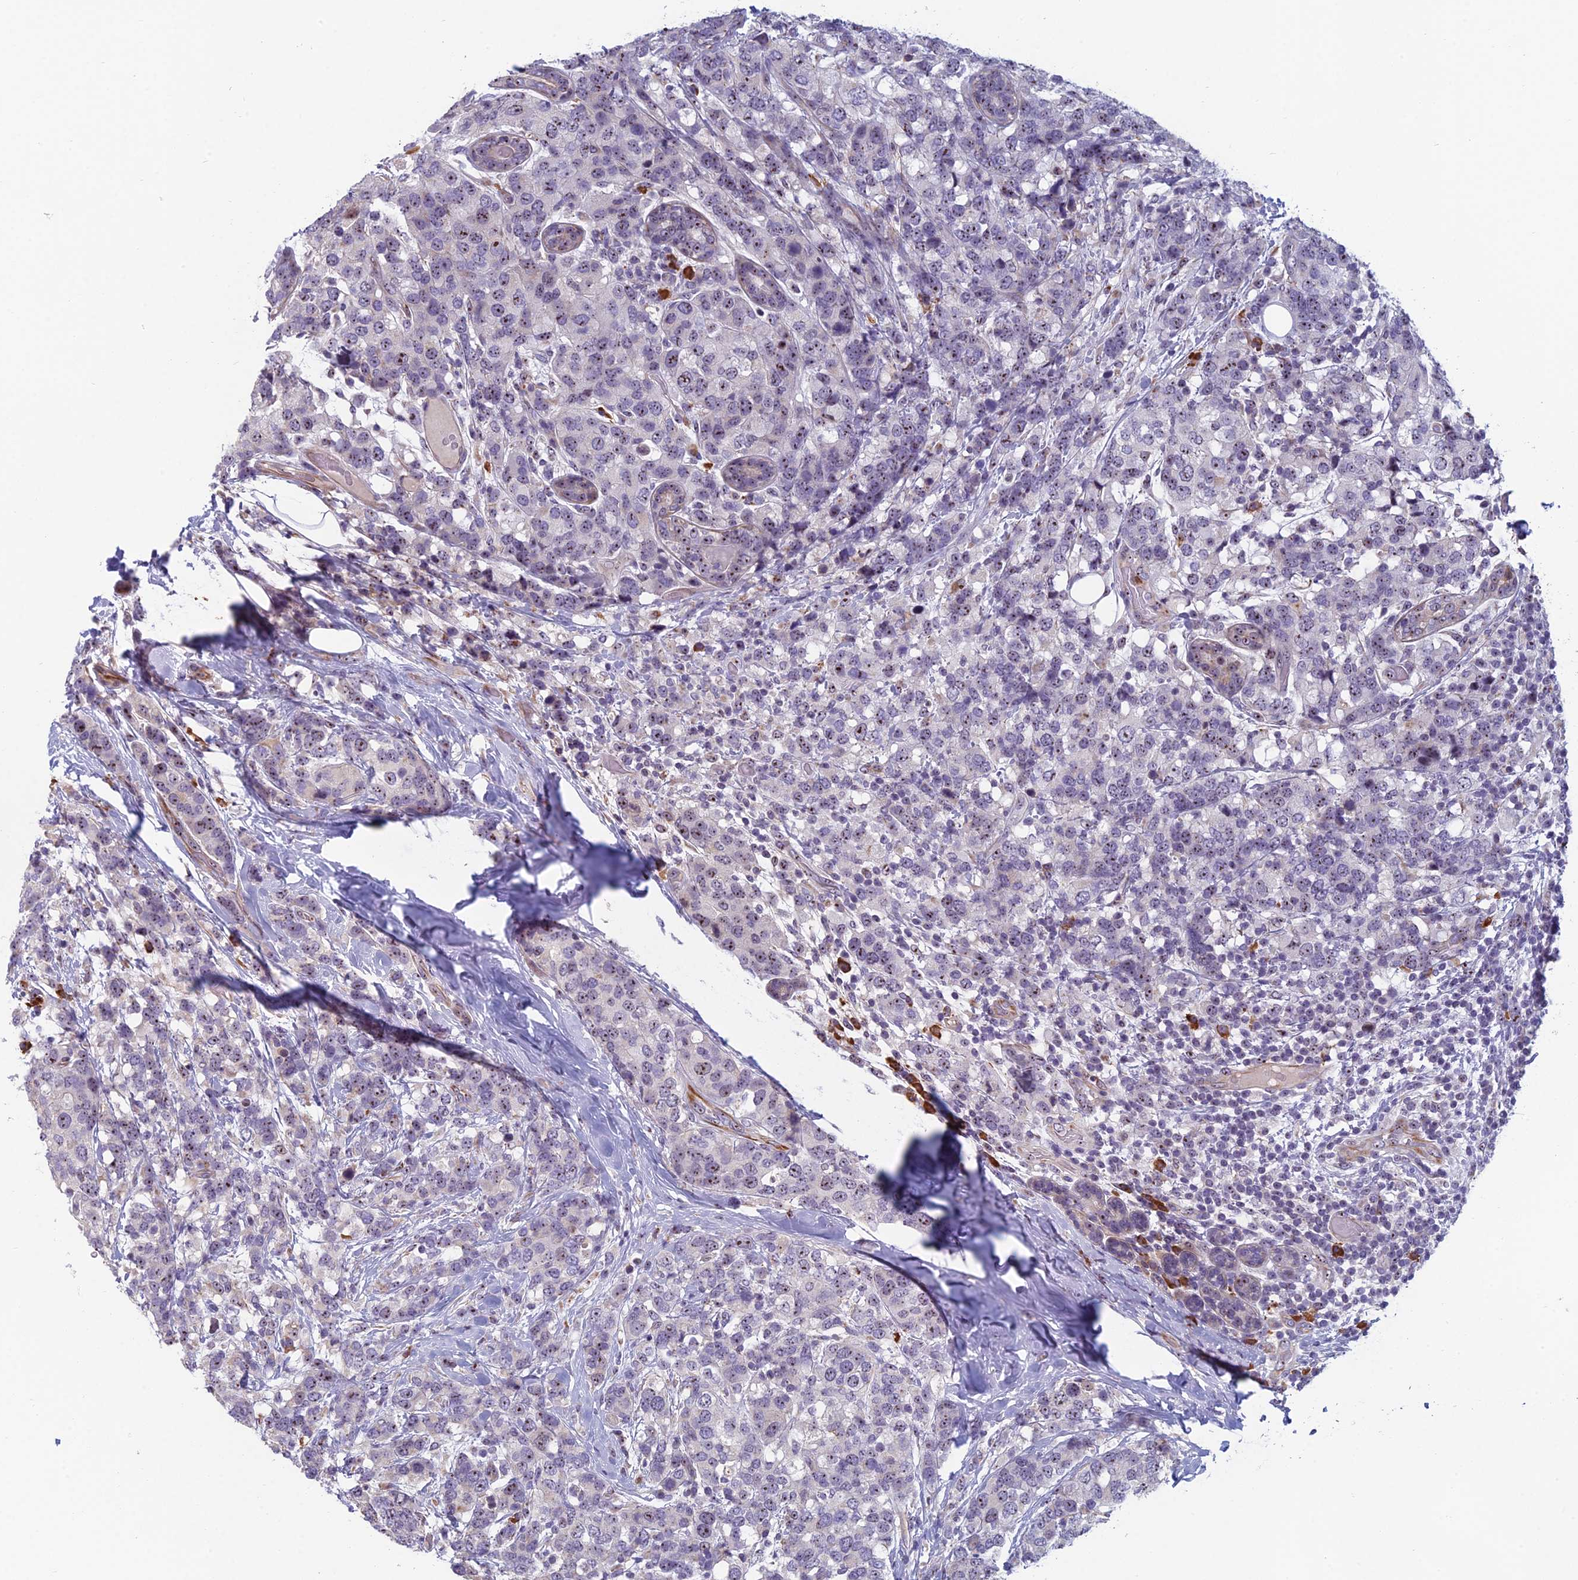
{"staining": {"intensity": "moderate", "quantity": ">75%", "location": "nuclear"}, "tissue": "breast cancer", "cell_type": "Tumor cells", "image_type": "cancer", "snomed": [{"axis": "morphology", "description": "Lobular carcinoma"}, {"axis": "topography", "description": "Breast"}], "caption": "There is medium levels of moderate nuclear expression in tumor cells of breast cancer (lobular carcinoma), as demonstrated by immunohistochemical staining (brown color).", "gene": "NOC2L", "patient": {"sex": "female", "age": 59}}